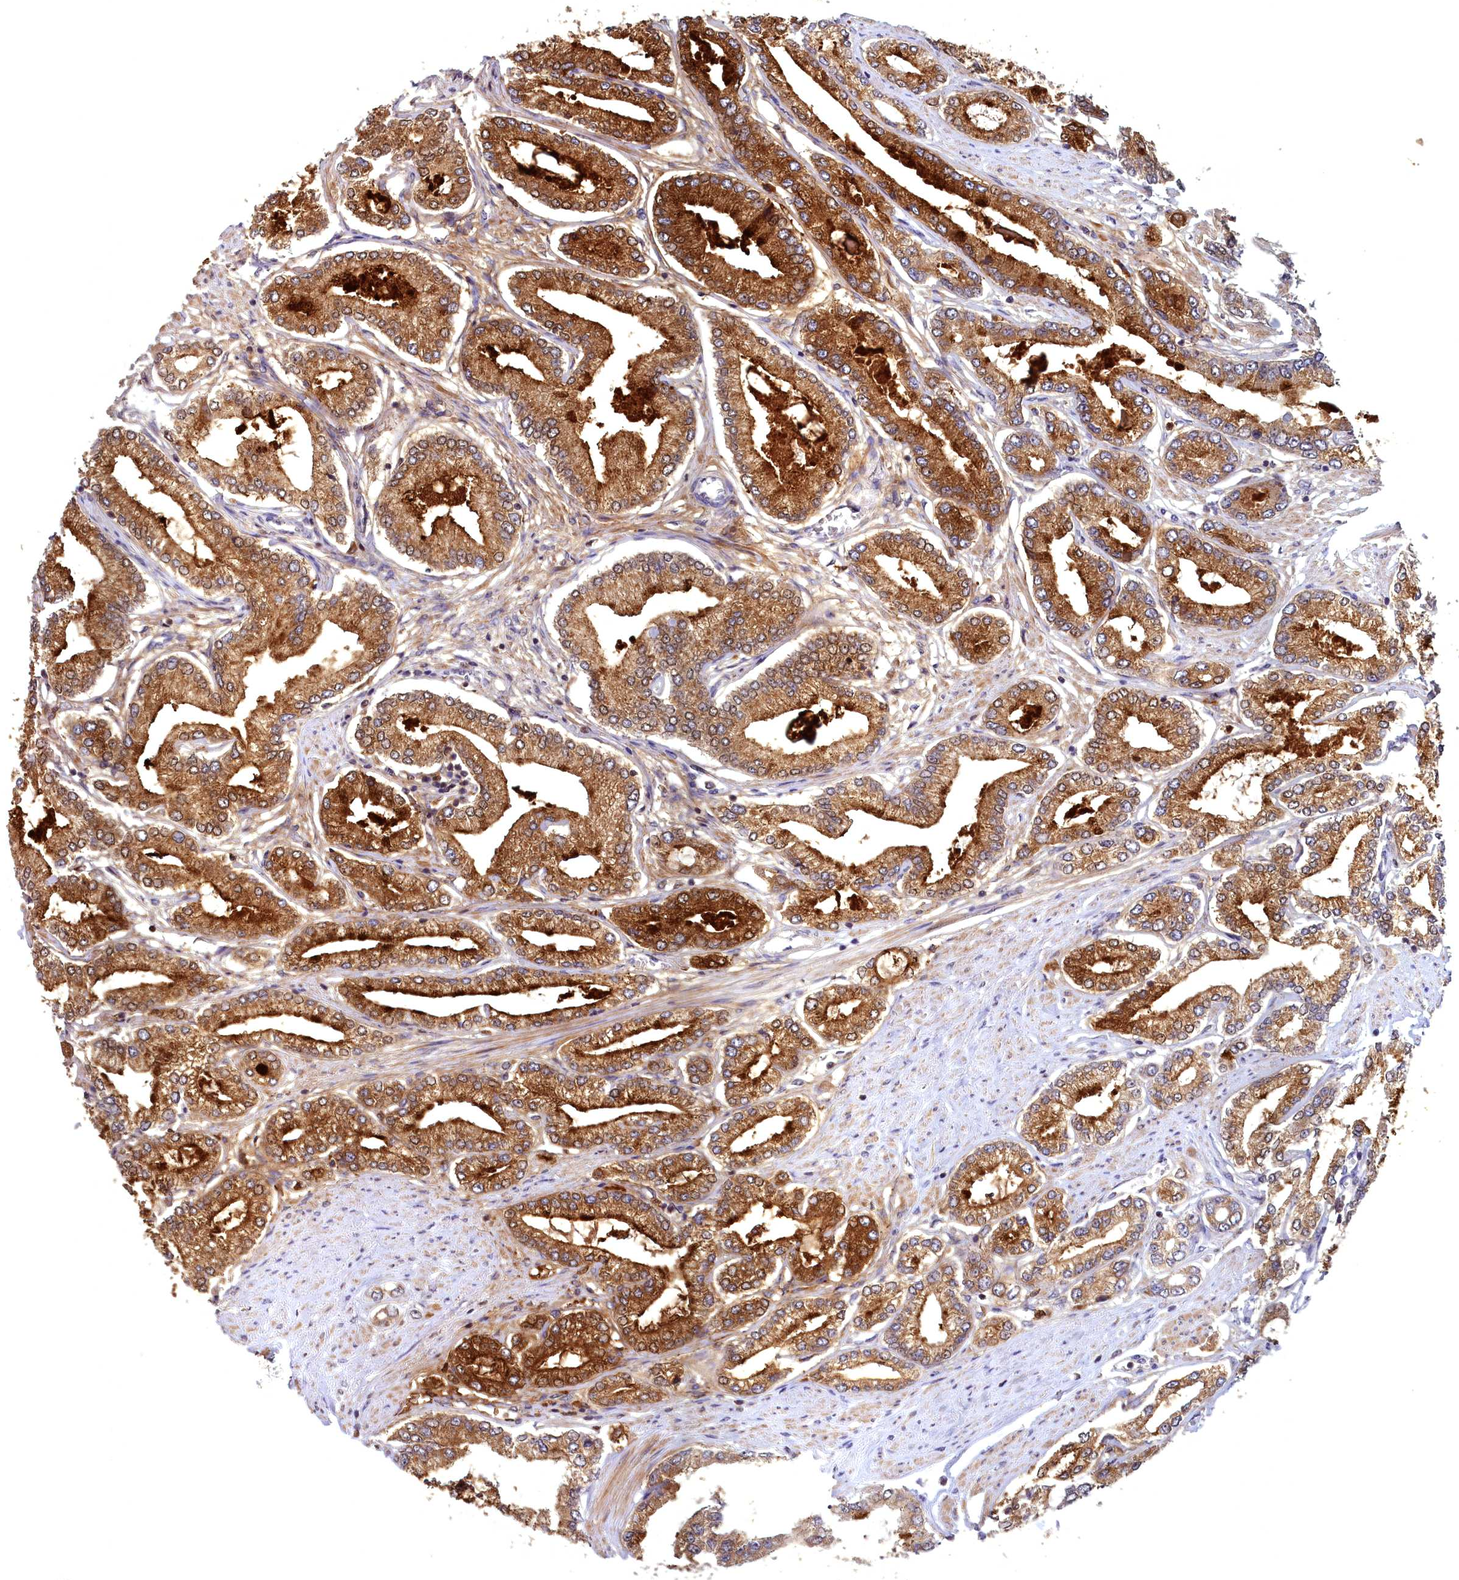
{"staining": {"intensity": "strong", "quantity": ">75%", "location": "cytoplasmic/membranous"}, "tissue": "prostate cancer", "cell_type": "Tumor cells", "image_type": "cancer", "snomed": [{"axis": "morphology", "description": "Adenocarcinoma, Low grade"}, {"axis": "topography", "description": "Prostate"}], "caption": "This histopathology image displays prostate adenocarcinoma (low-grade) stained with IHC to label a protein in brown. The cytoplasmic/membranous of tumor cells show strong positivity for the protein. Nuclei are counter-stained blue.", "gene": "EPB41L4B", "patient": {"sex": "male", "age": 63}}